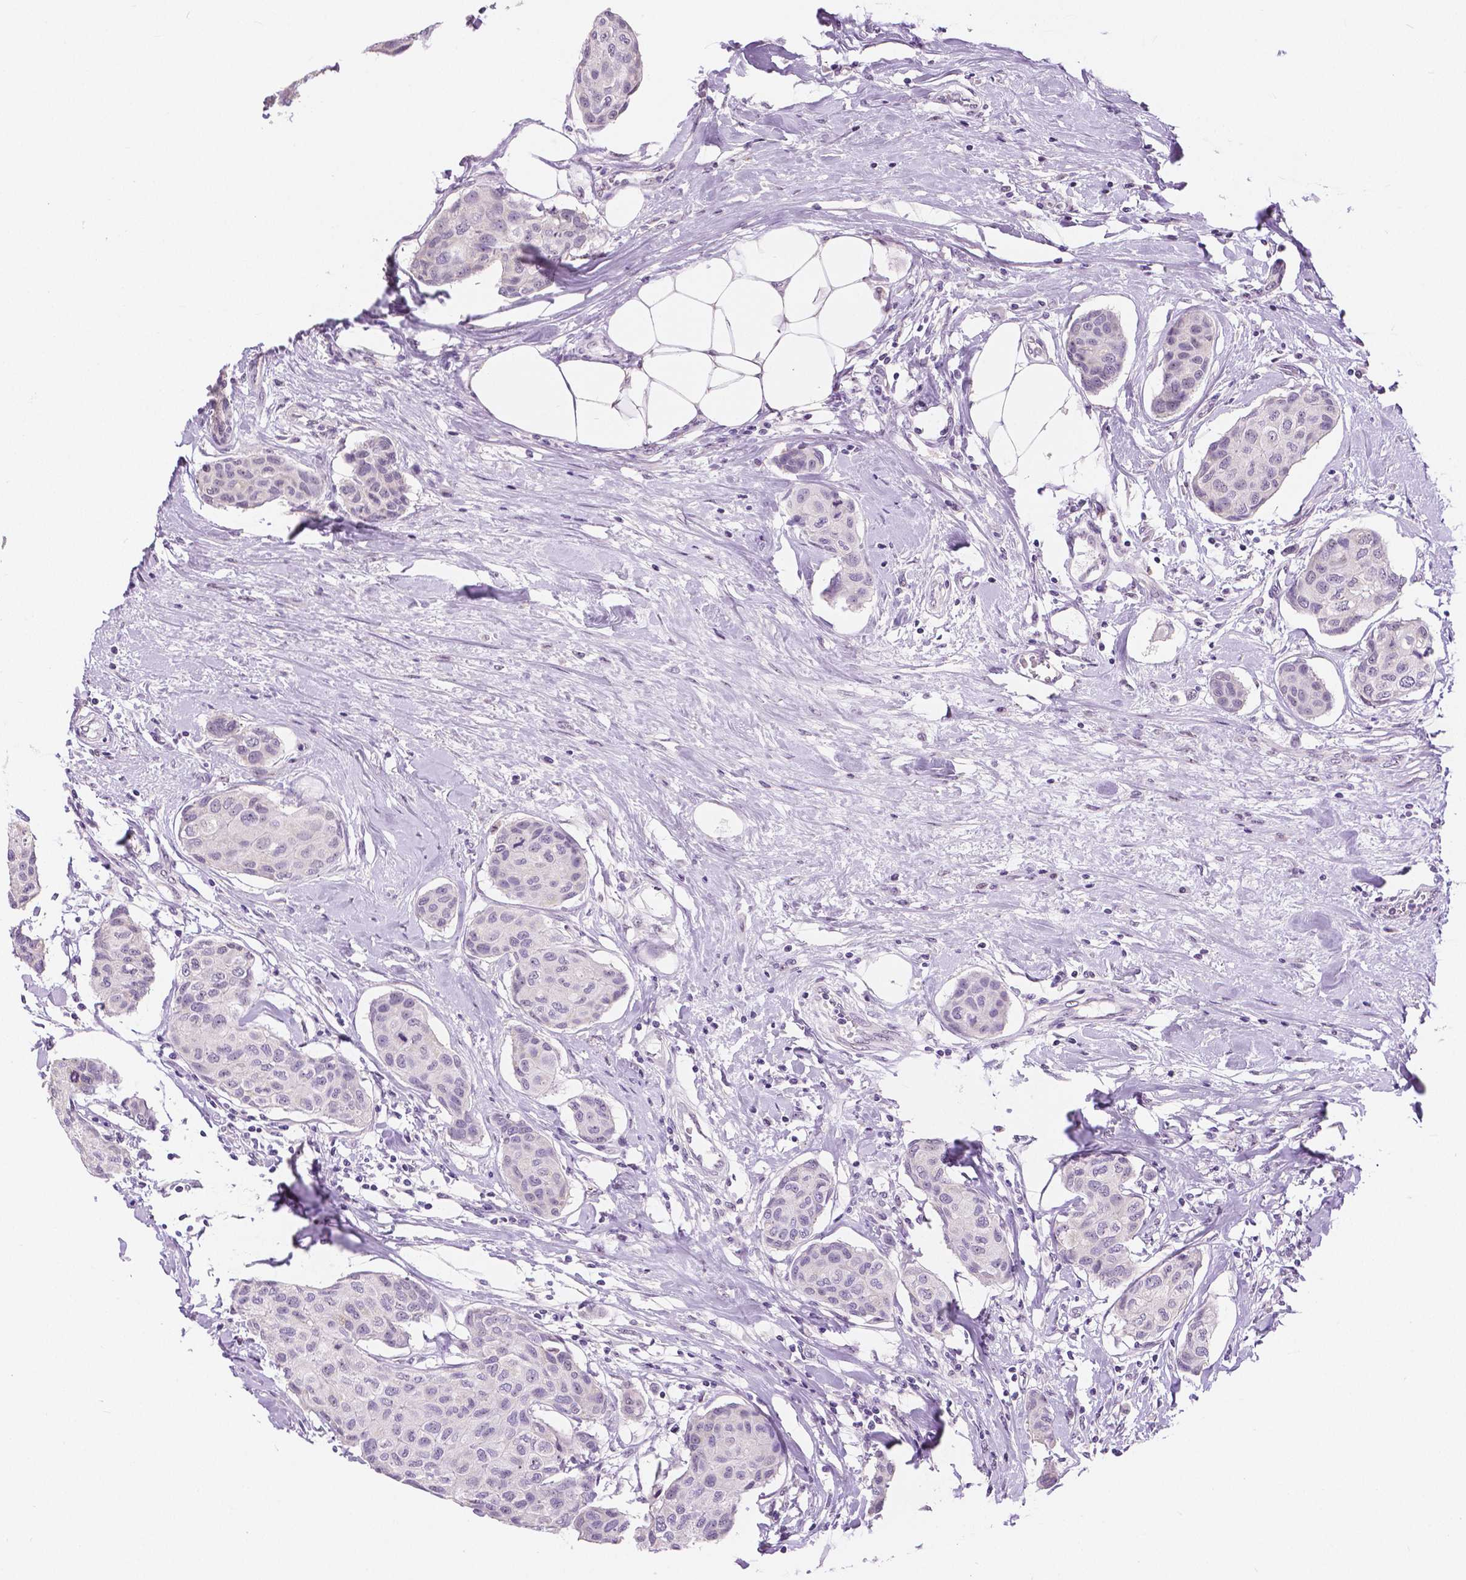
{"staining": {"intensity": "negative", "quantity": "none", "location": "none"}, "tissue": "breast cancer", "cell_type": "Tumor cells", "image_type": "cancer", "snomed": [{"axis": "morphology", "description": "Duct carcinoma"}, {"axis": "topography", "description": "Breast"}], "caption": "Breast invasive ductal carcinoma stained for a protein using IHC reveals no positivity tumor cells.", "gene": "NHP2", "patient": {"sex": "female", "age": 80}}